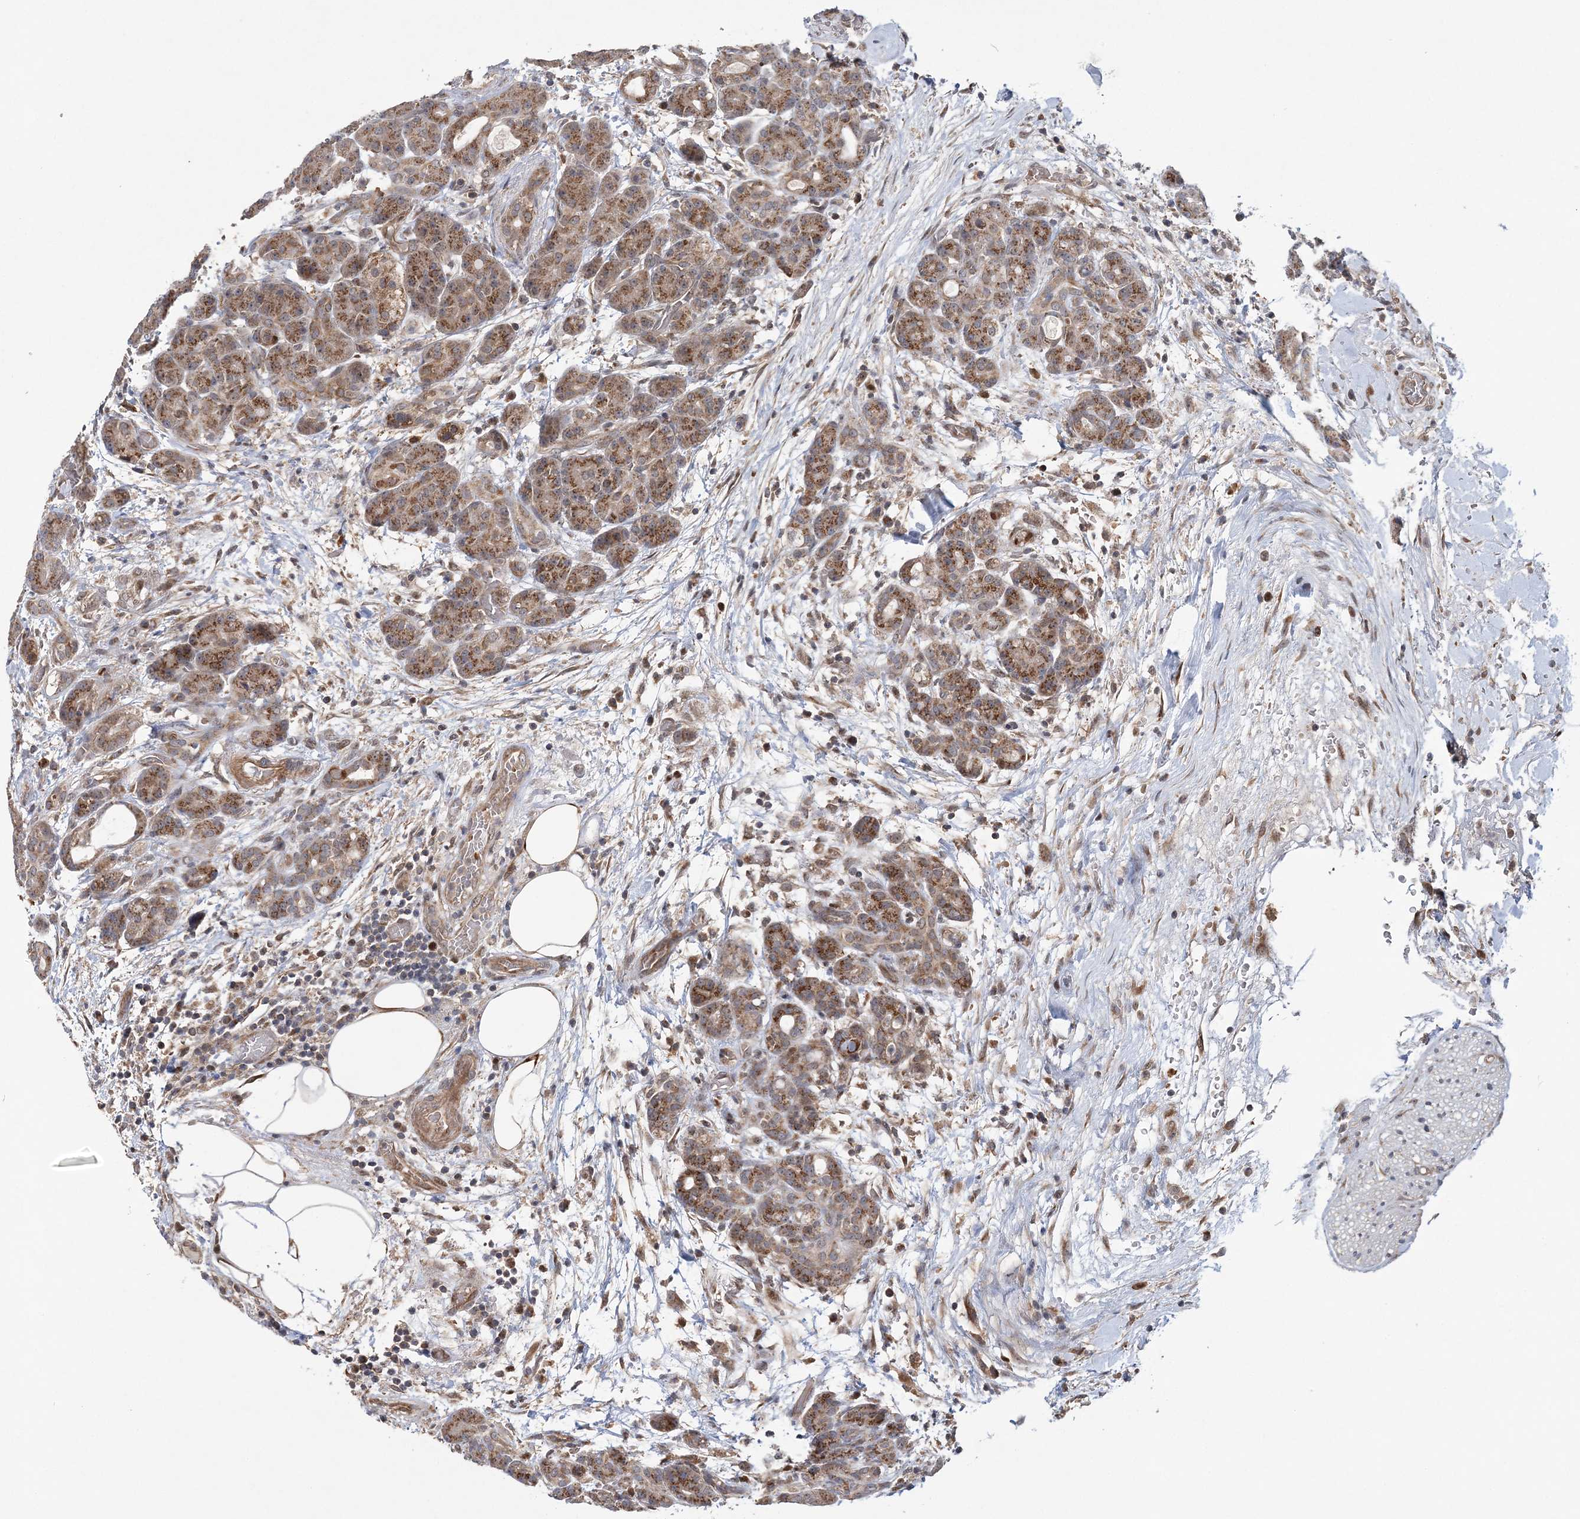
{"staining": {"intensity": "moderate", "quantity": ">75%", "location": "cytoplasmic/membranous"}, "tissue": "pancreas", "cell_type": "Exocrine glandular cells", "image_type": "normal", "snomed": [{"axis": "morphology", "description": "Normal tissue, NOS"}, {"axis": "topography", "description": "Pancreas"}], "caption": "A brown stain labels moderate cytoplasmic/membranous staining of a protein in exocrine glandular cells of unremarkable pancreas. (DAB = brown stain, brightfield microscopy at high magnification).", "gene": "KIF4A", "patient": {"sex": "male", "age": 63}}